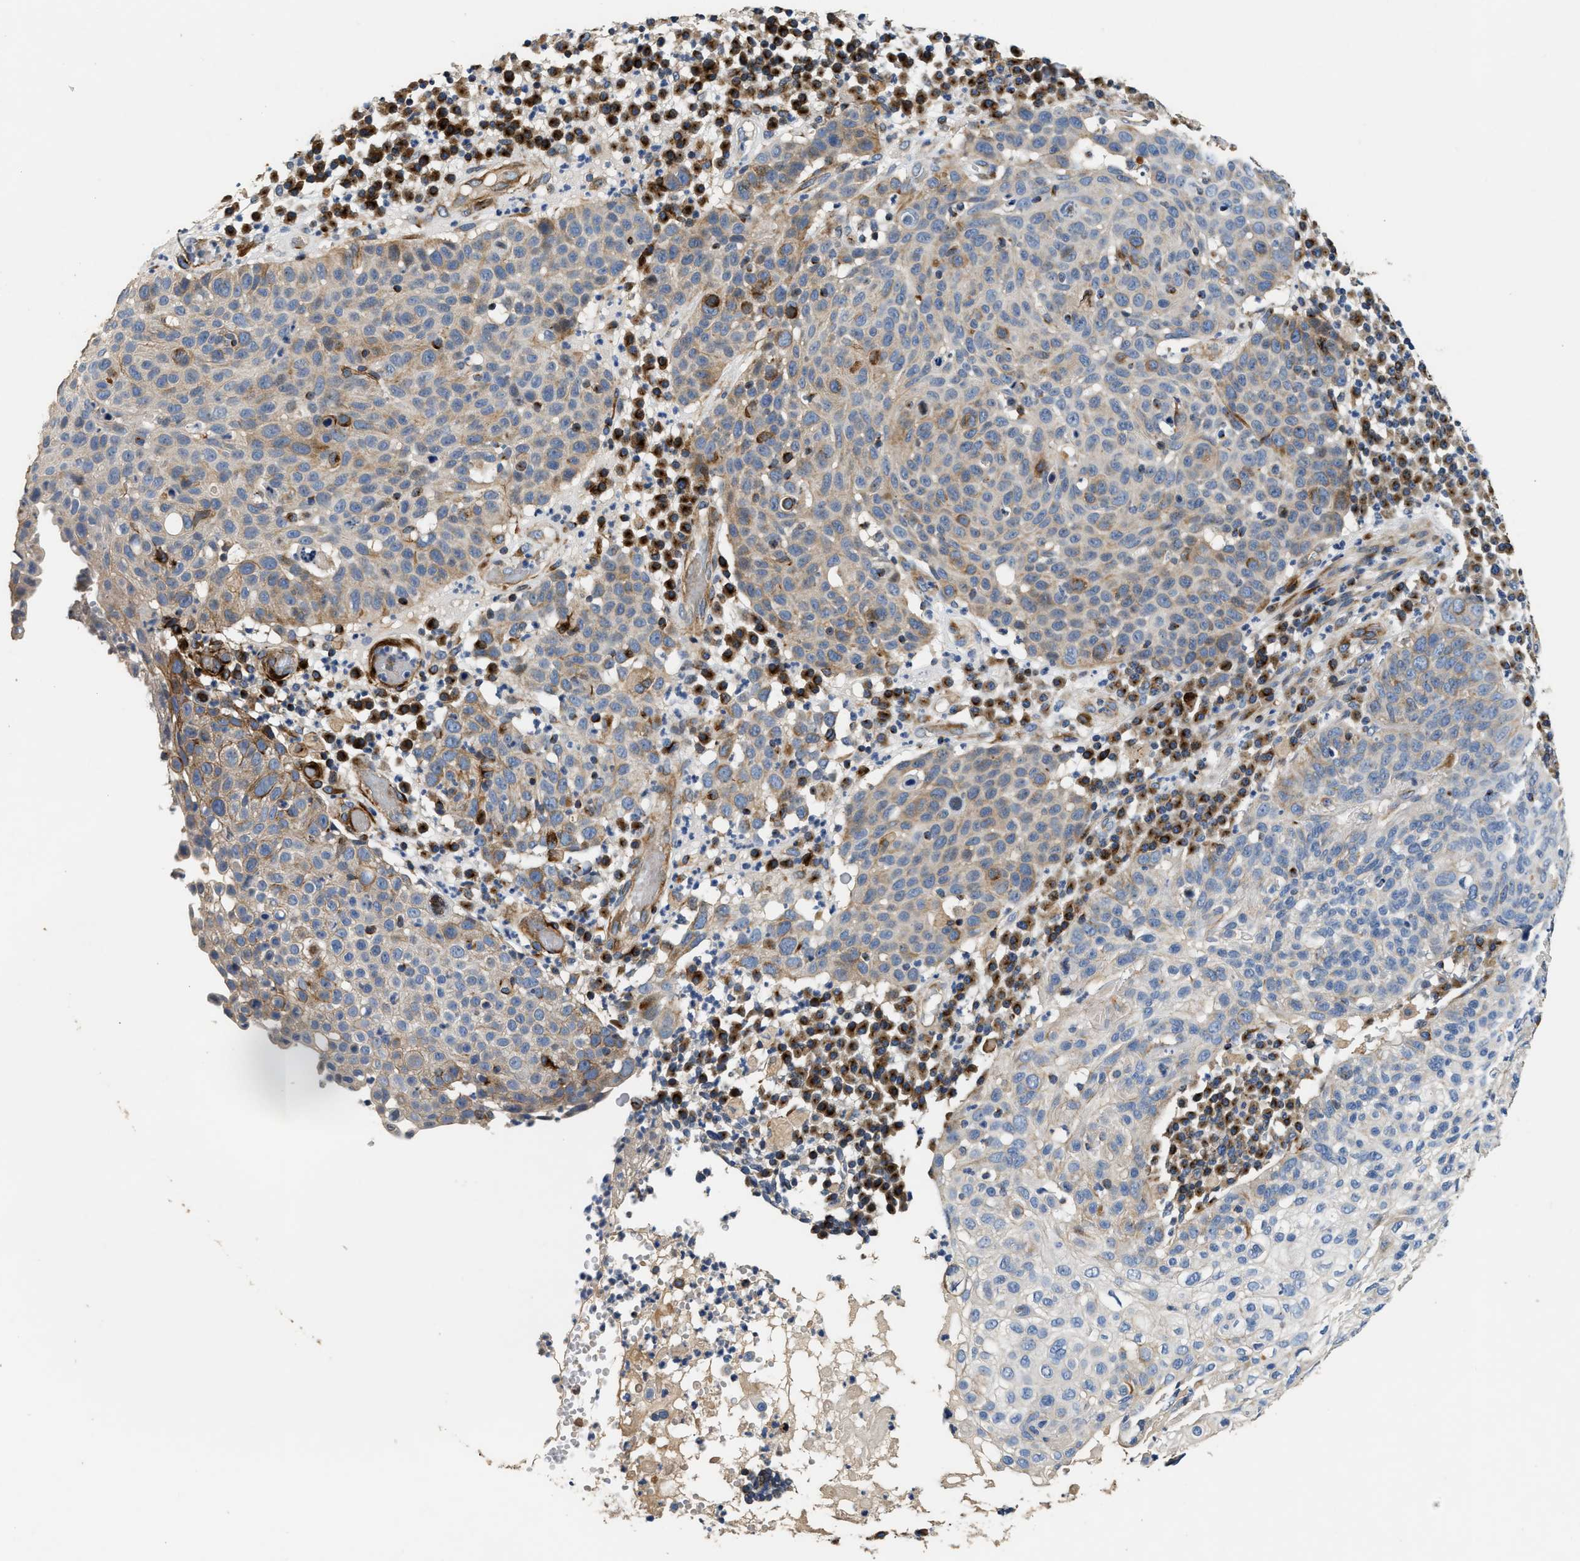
{"staining": {"intensity": "strong", "quantity": "<25%", "location": "cytoplasmic/membranous"}, "tissue": "skin cancer", "cell_type": "Tumor cells", "image_type": "cancer", "snomed": [{"axis": "morphology", "description": "Squamous cell carcinoma in situ, NOS"}, {"axis": "morphology", "description": "Squamous cell carcinoma, NOS"}, {"axis": "topography", "description": "Skin"}], "caption": "Skin squamous cell carcinoma stained for a protein (brown) reveals strong cytoplasmic/membranous positive positivity in approximately <25% of tumor cells.", "gene": "IL17RC", "patient": {"sex": "male", "age": 93}}